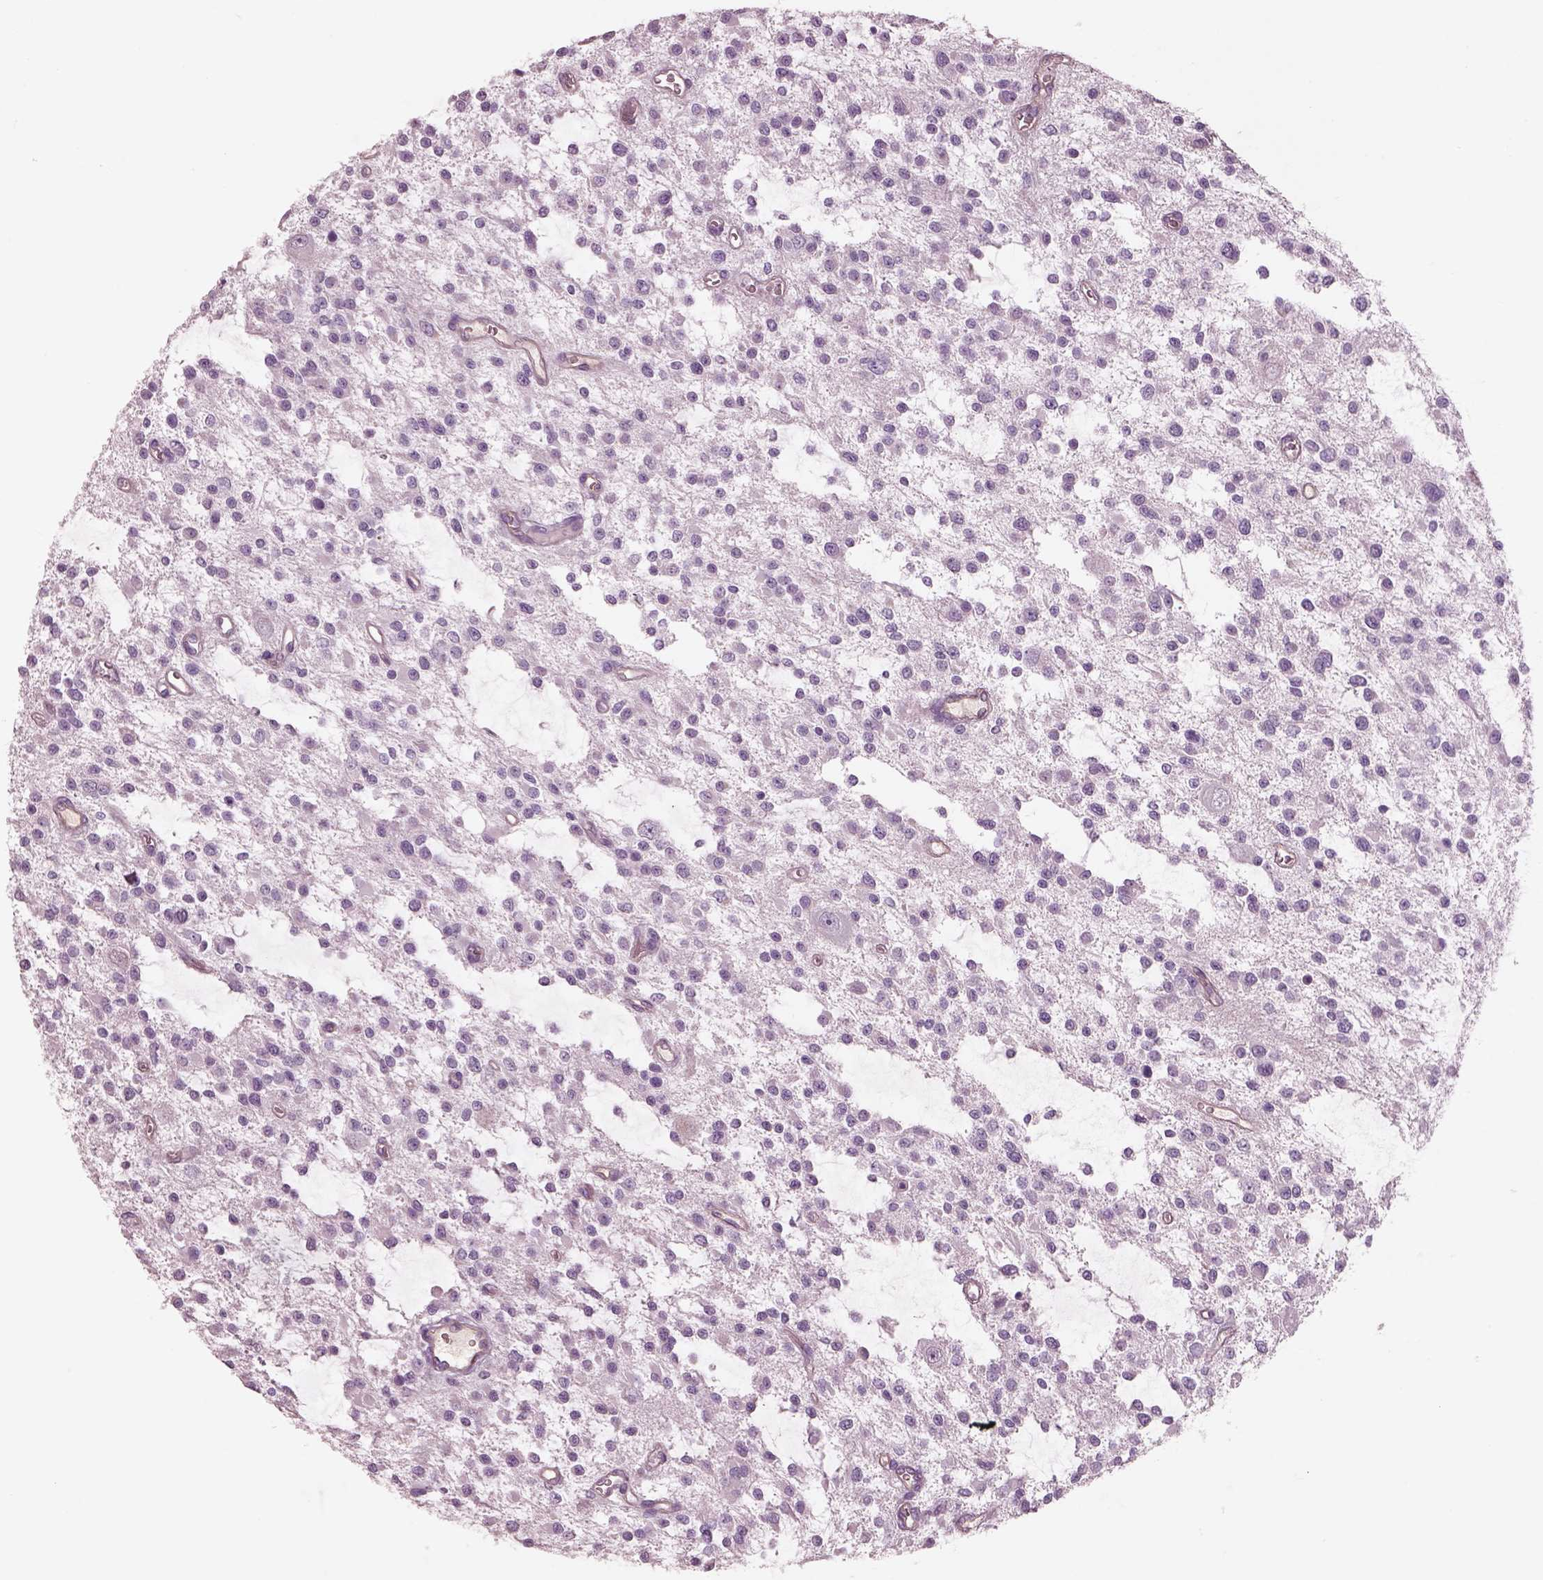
{"staining": {"intensity": "negative", "quantity": "none", "location": "none"}, "tissue": "glioma", "cell_type": "Tumor cells", "image_type": "cancer", "snomed": [{"axis": "morphology", "description": "Glioma, malignant, Low grade"}, {"axis": "topography", "description": "Brain"}], "caption": "Tumor cells show no significant expression in glioma.", "gene": "IGLL1", "patient": {"sex": "male", "age": 43}}